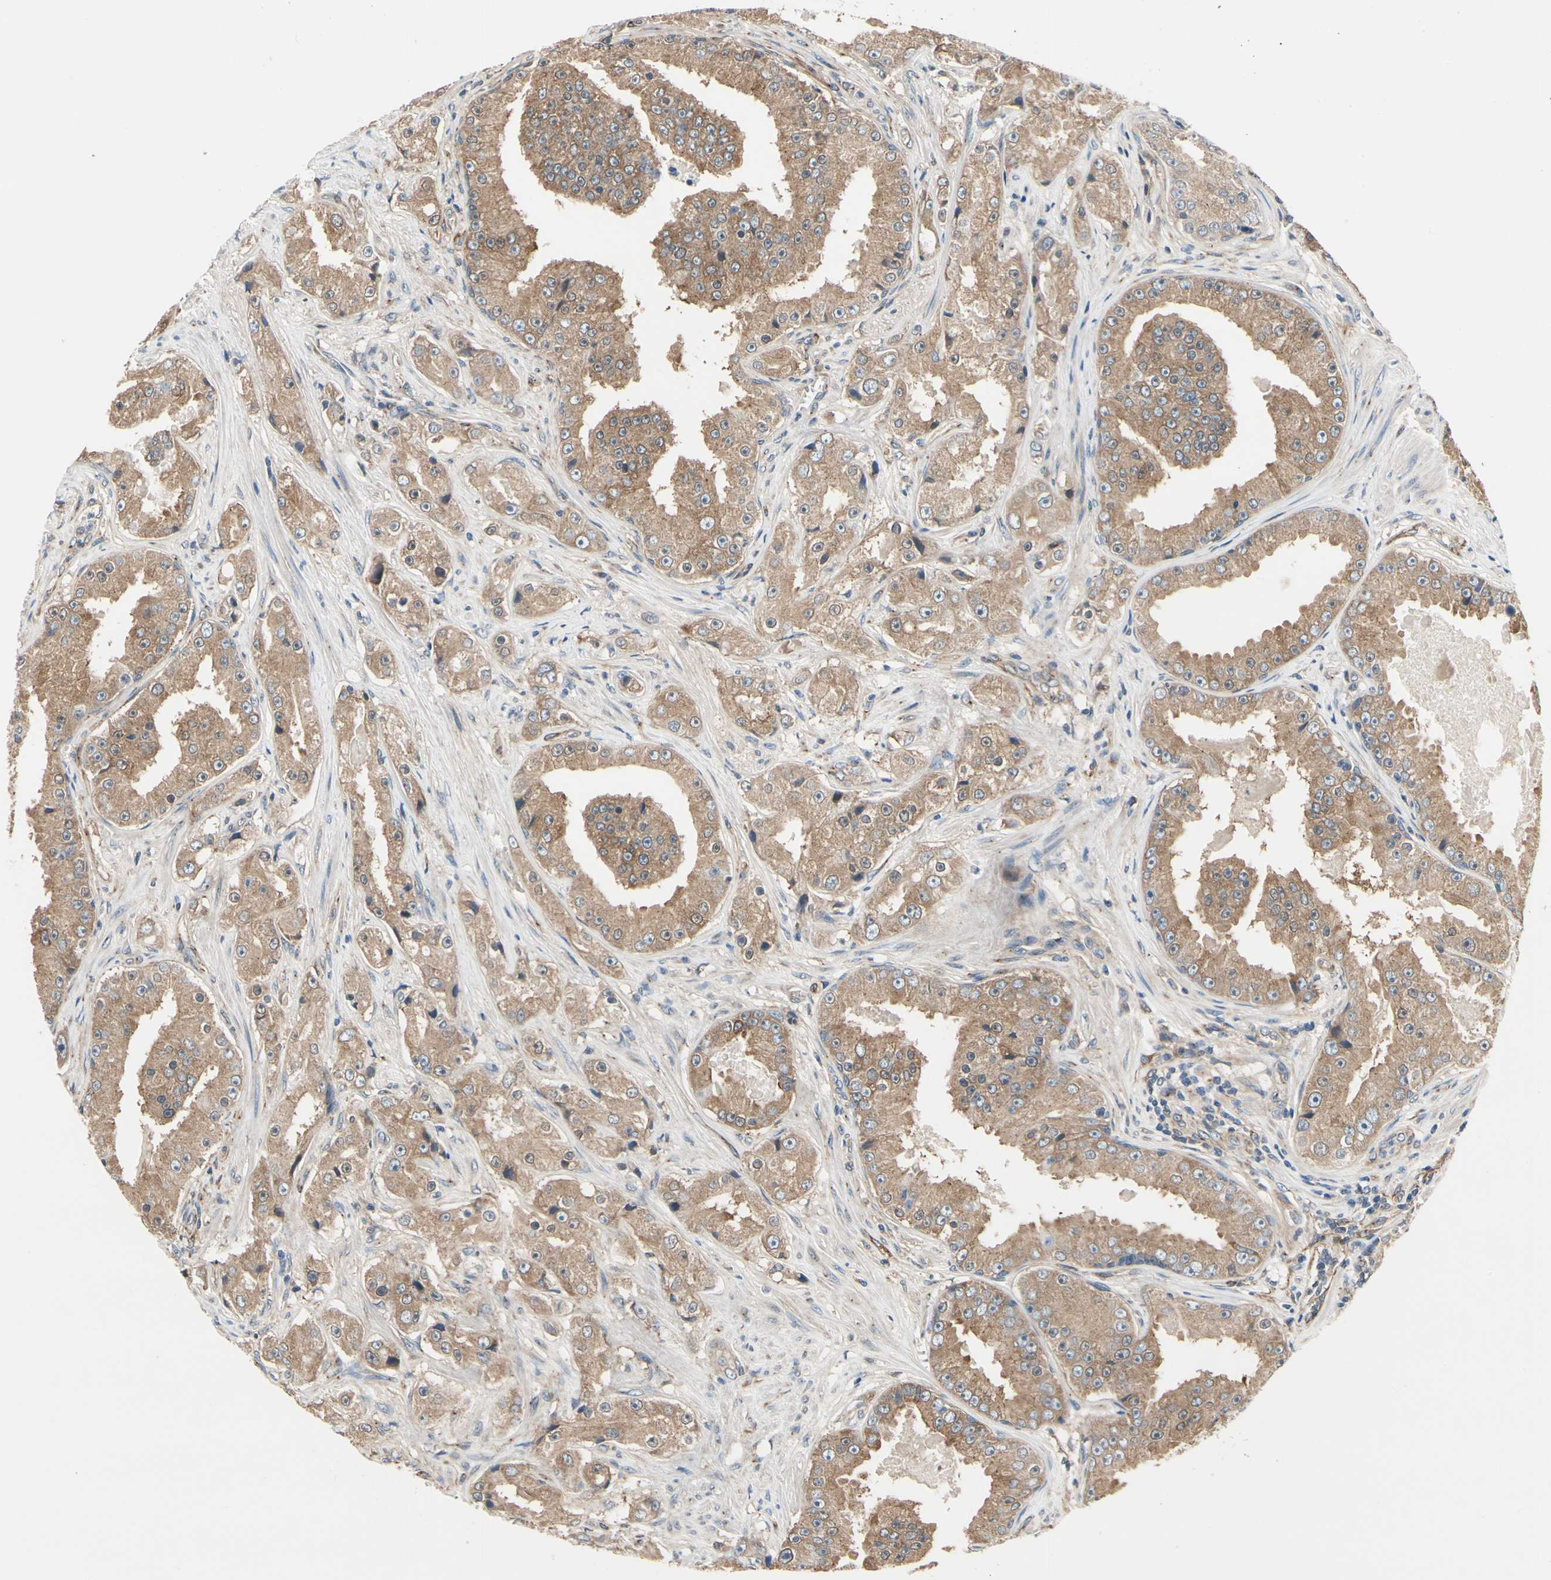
{"staining": {"intensity": "moderate", "quantity": ">75%", "location": "cytoplasmic/membranous"}, "tissue": "prostate cancer", "cell_type": "Tumor cells", "image_type": "cancer", "snomed": [{"axis": "morphology", "description": "Adenocarcinoma, High grade"}, {"axis": "topography", "description": "Prostate"}], "caption": "Protein expression analysis of adenocarcinoma (high-grade) (prostate) shows moderate cytoplasmic/membranous positivity in approximately >75% of tumor cells. Using DAB (brown) and hematoxylin (blue) stains, captured at high magnification using brightfield microscopy.", "gene": "PRKAR2B", "patient": {"sex": "male", "age": 73}}